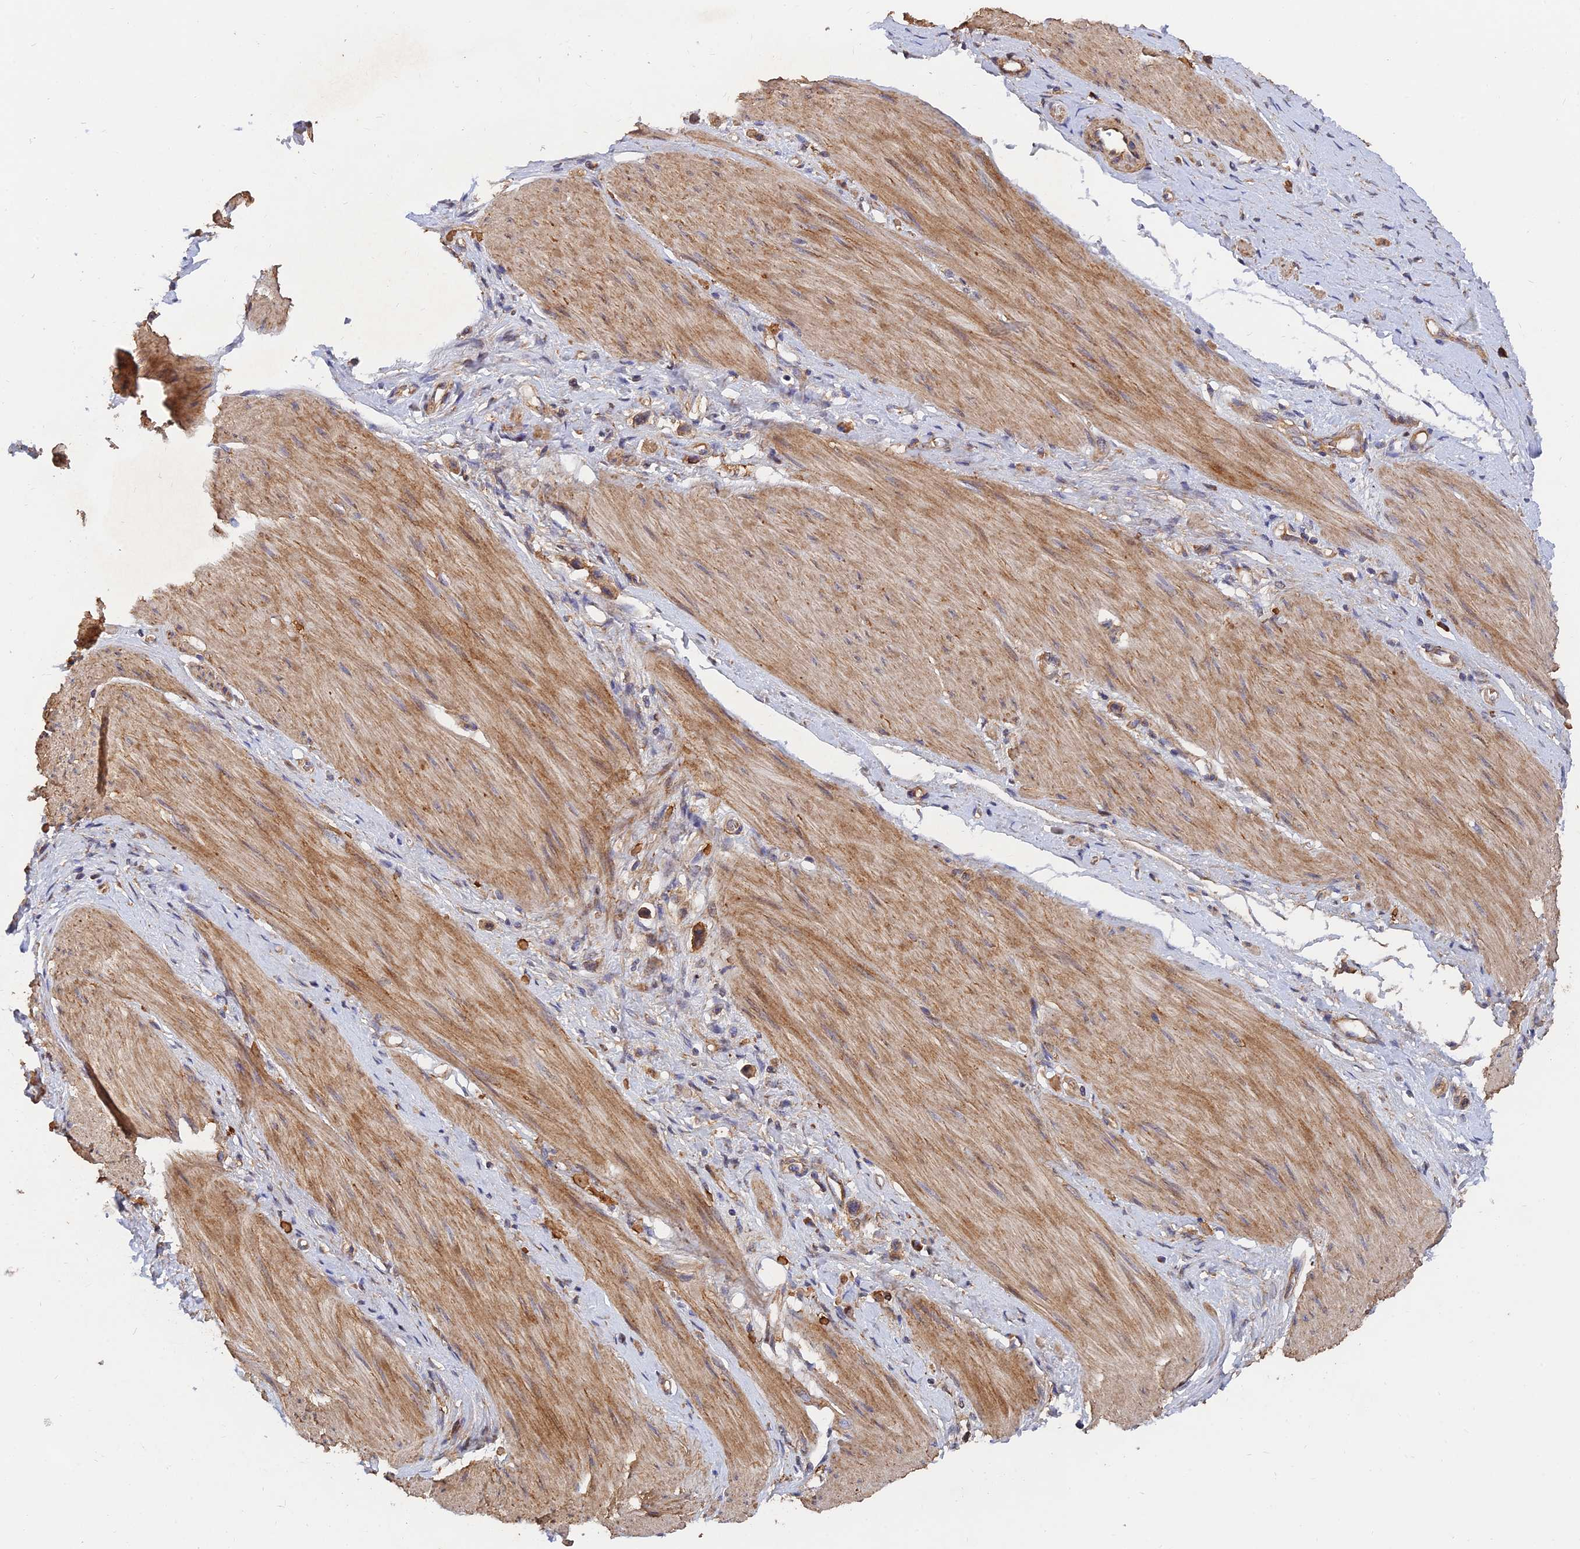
{"staining": {"intensity": "moderate", "quantity": ">75%", "location": "cytoplasmic/membranous"}, "tissue": "stomach cancer", "cell_type": "Tumor cells", "image_type": "cancer", "snomed": [{"axis": "morphology", "description": "Adenocarcinoma, NOS"}, {"axis": "topography", "description": "Stomach"}], "caption": "Immunohistochemical staining of human stomach cancer reveals moderate cytoplasmic/membranous protein staining in about >75% of tumor cells.", "gene": "SLC38A11", "patient": {"sex": "female", "age": 65}}